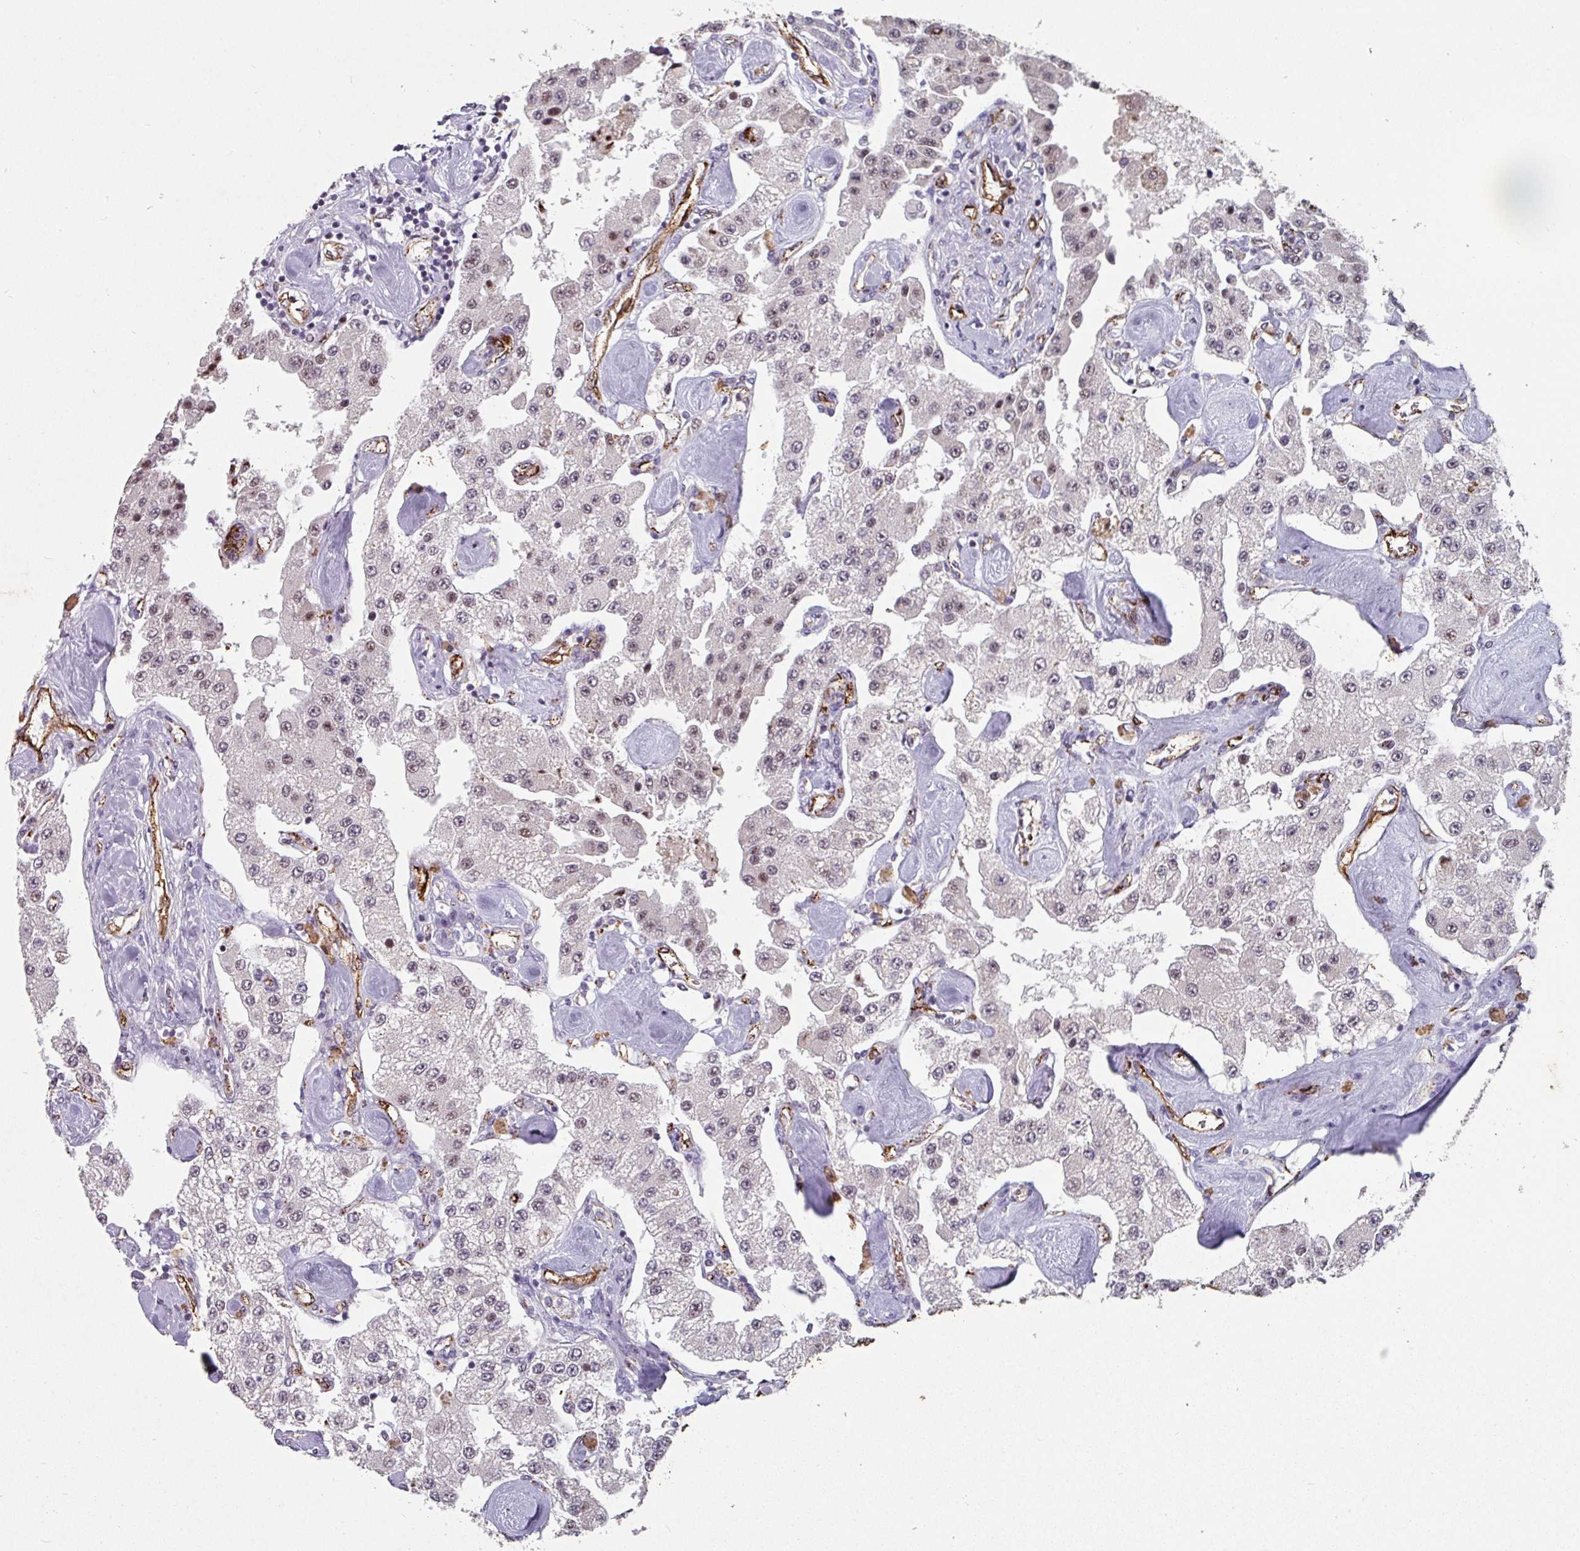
{"staining": {"intensity": "moderate", "quantity": "<25%", "location": "nuclear"}, "tissue": "carcinoid", "cell_type": "Tumor cells", "image_type": "cancer", "snomed": [{"axis": "morphology", "description": "Carcinoid, malignant, NOS"}, {"axis": "topography", "description": "Pancreas"}], "caption": "There is low levels of moderate nuclear expression in tumor cells of carcinoid, as demonstrated by immunohistochemical staining (brown color).", "gene": "SIDT2", "patient": {"sex": "male", "age": 41}}